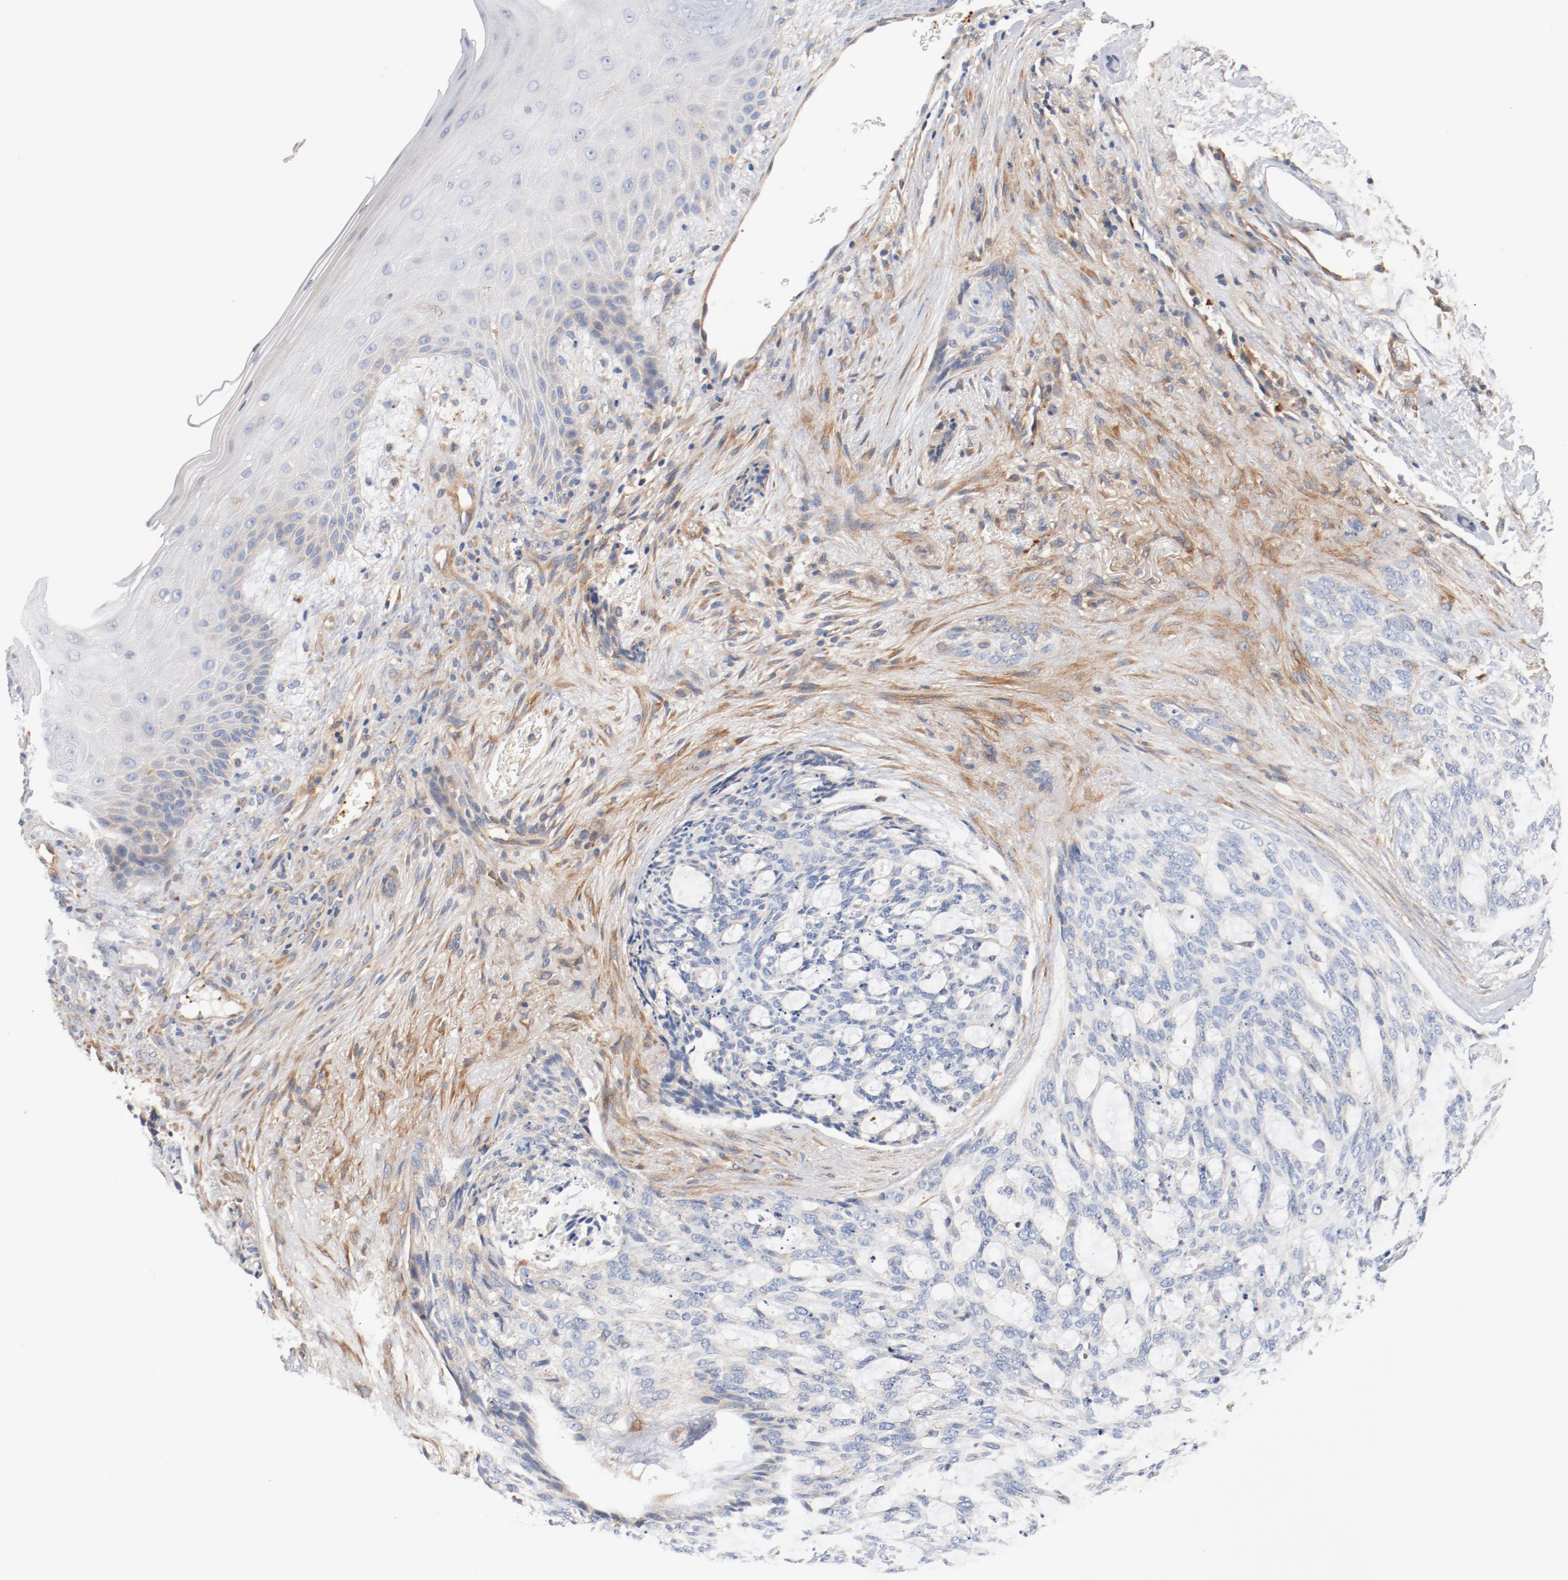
{"staining": {"intensity": "negative", "quantity": "none", "location": "none"}, "tissue": "skin cancer", "cell_type": "Tumor cells", "image_type": "cancer", "snomed": [{"axis": "morphology", "description": "Normal tissue, NOS"}, {"axis": "morphology", "description": "Basal cell carcinoma"}, {"axis": "topography", "description": "Skin"}], "caption": "This is an immunohistochemistry image of human skin cancer (basal cell carcinoma). There is no staining in tumor cells.", "gene": "ILK", "patient": {"sex": "female", "age": 71}}